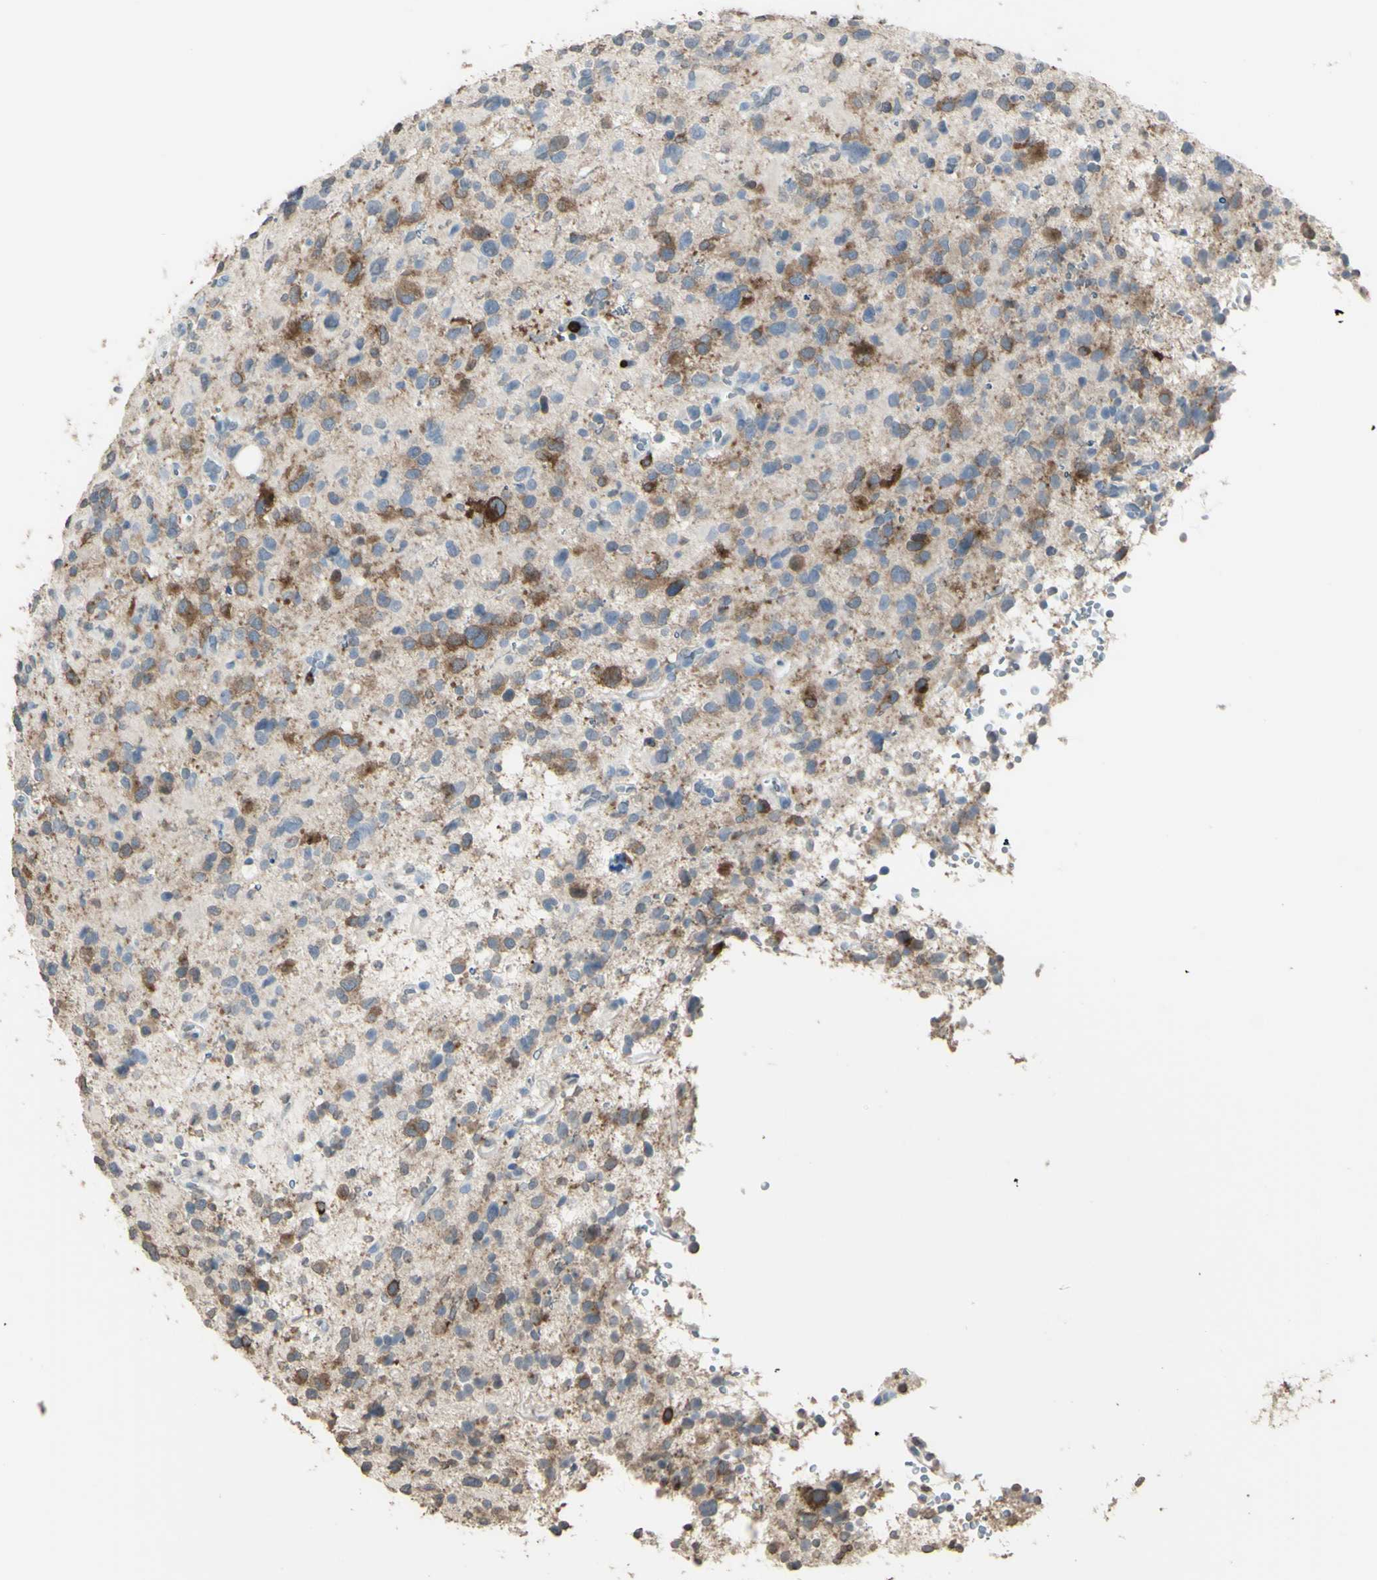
{"staining": {"intensity": "moderate", "quantity": "25%-75%", "location": "cytoplasmic/membranous"}, "tissue": "glioma", "cell_type": "Tumor cells", "image_type": "cancer", "snomed": [{"axis": "morphology", "description": "Glioma, malignant, High grade"}, {"axis": "topography", "description": "Brain"}], "caption": "DAB immunohistochemical staining of malignant glioma (high-grade) shows moderate cytoplasmic/membranous protein positivity in about 25%-75% of tumor cells.", "gene": "PSTPIP1", "patient": {"sex": "male", "age": 48}}